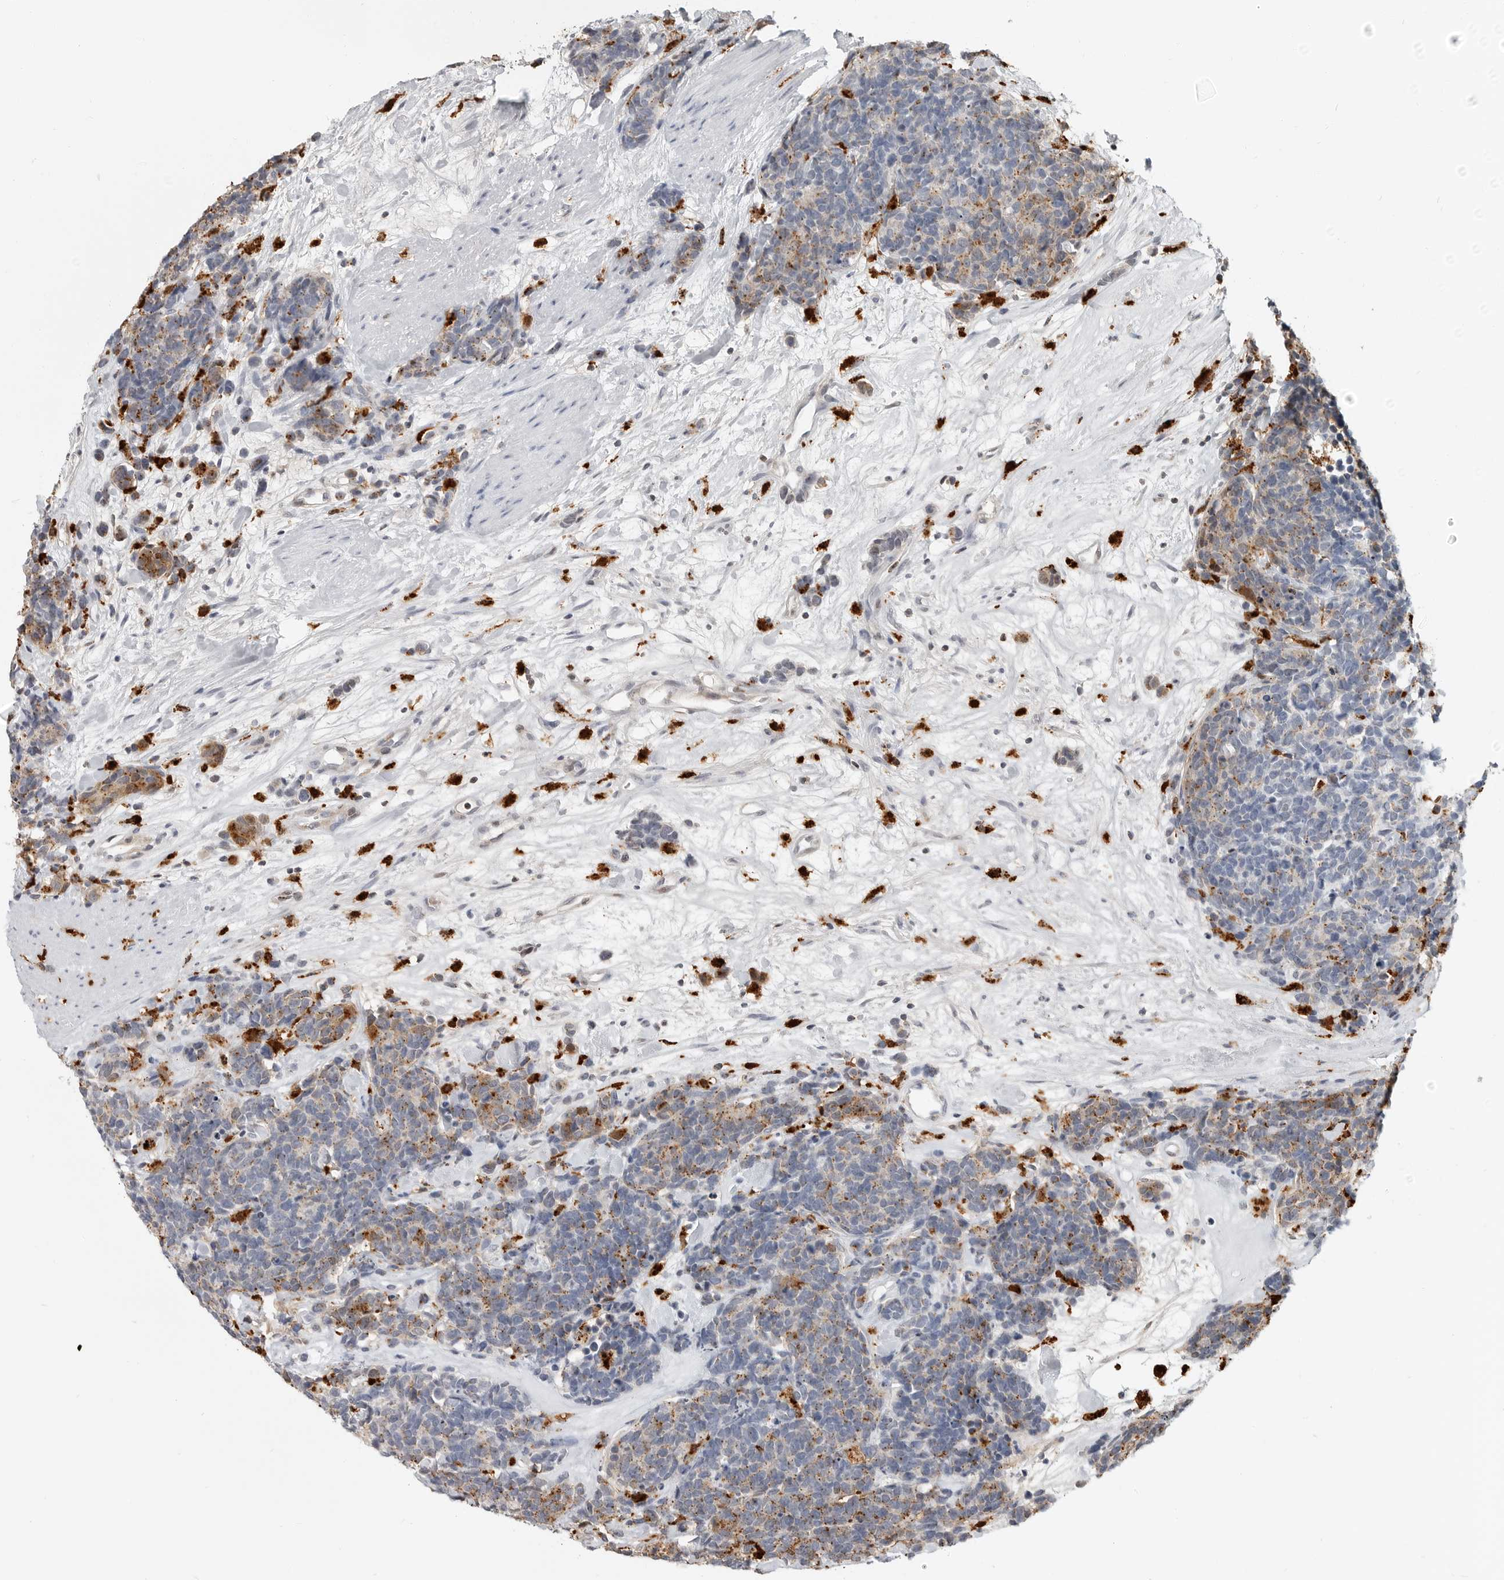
{"staining": {"intensity": "moderate", "quantity": "<25%", "location": "cytoplasmic/membranous"}, "tissue": "carcinoid", "cell_type": "Tumor cells", "image_type": "cancer", "snomed": [{"axis": "morphology", "description": "Carcinoma, NOS"}, {"axis": "morphology", "description": "Carcinoid, malignant, NOS"}, {"axis": "topography", "description": "Urinary bladder"}], "caption": "IHC staining of carcinoma, which demonstrates low levels of moderate cytoplasmic/membranous expression in approximately <25% of tumor cells indicating moderate cytoplasmic/membranous protein positivity. The staining was performed using DAB (3,3'-diaminobenzidine) (brown) for protein detection and nuclei were counterstained in hematoxylin (blue).", "gene": "IFI30", "patient": {"sex": "male", "age": 57}}